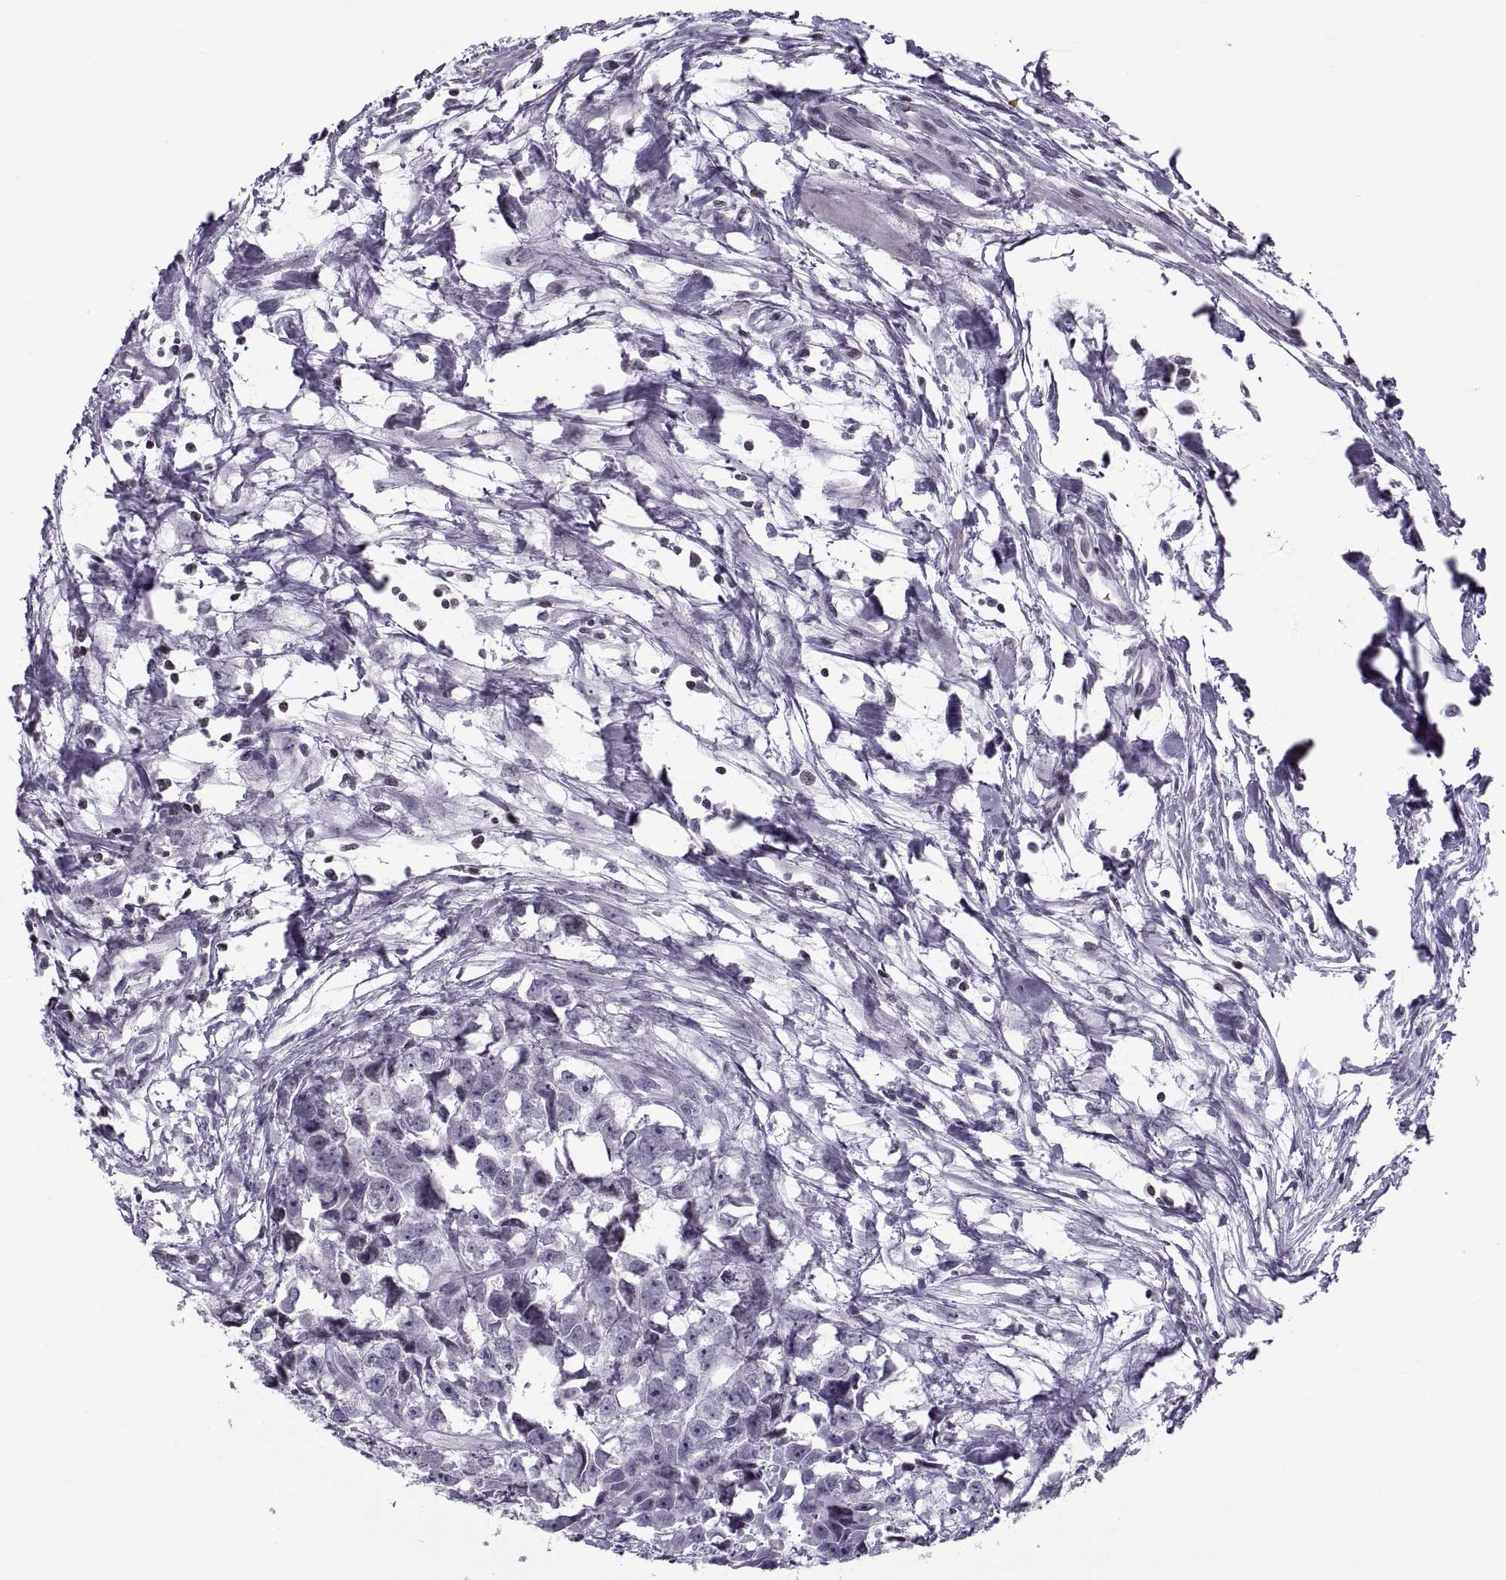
{"staining": {"intensity": "negative", "quantity": "none", "location": "none"}, "tissue": "testis cancer", "cell_type": "Tumor cells", "image_type": "cancer", "snomed": [{"axis": "morphology", "description": "Carcinoma, Embryonal, NOS"}, {"axis": "morphology", "description": "Teratoma, malignant, NOS"}, {"axis": "topography", "description": "Testis"}], "caption": "A histopathology image of human testis teratoma (malignant) is negative for staining in tumor cells.", "gene": "H1-8", "patient": {"sex": "male", "age": 44}}